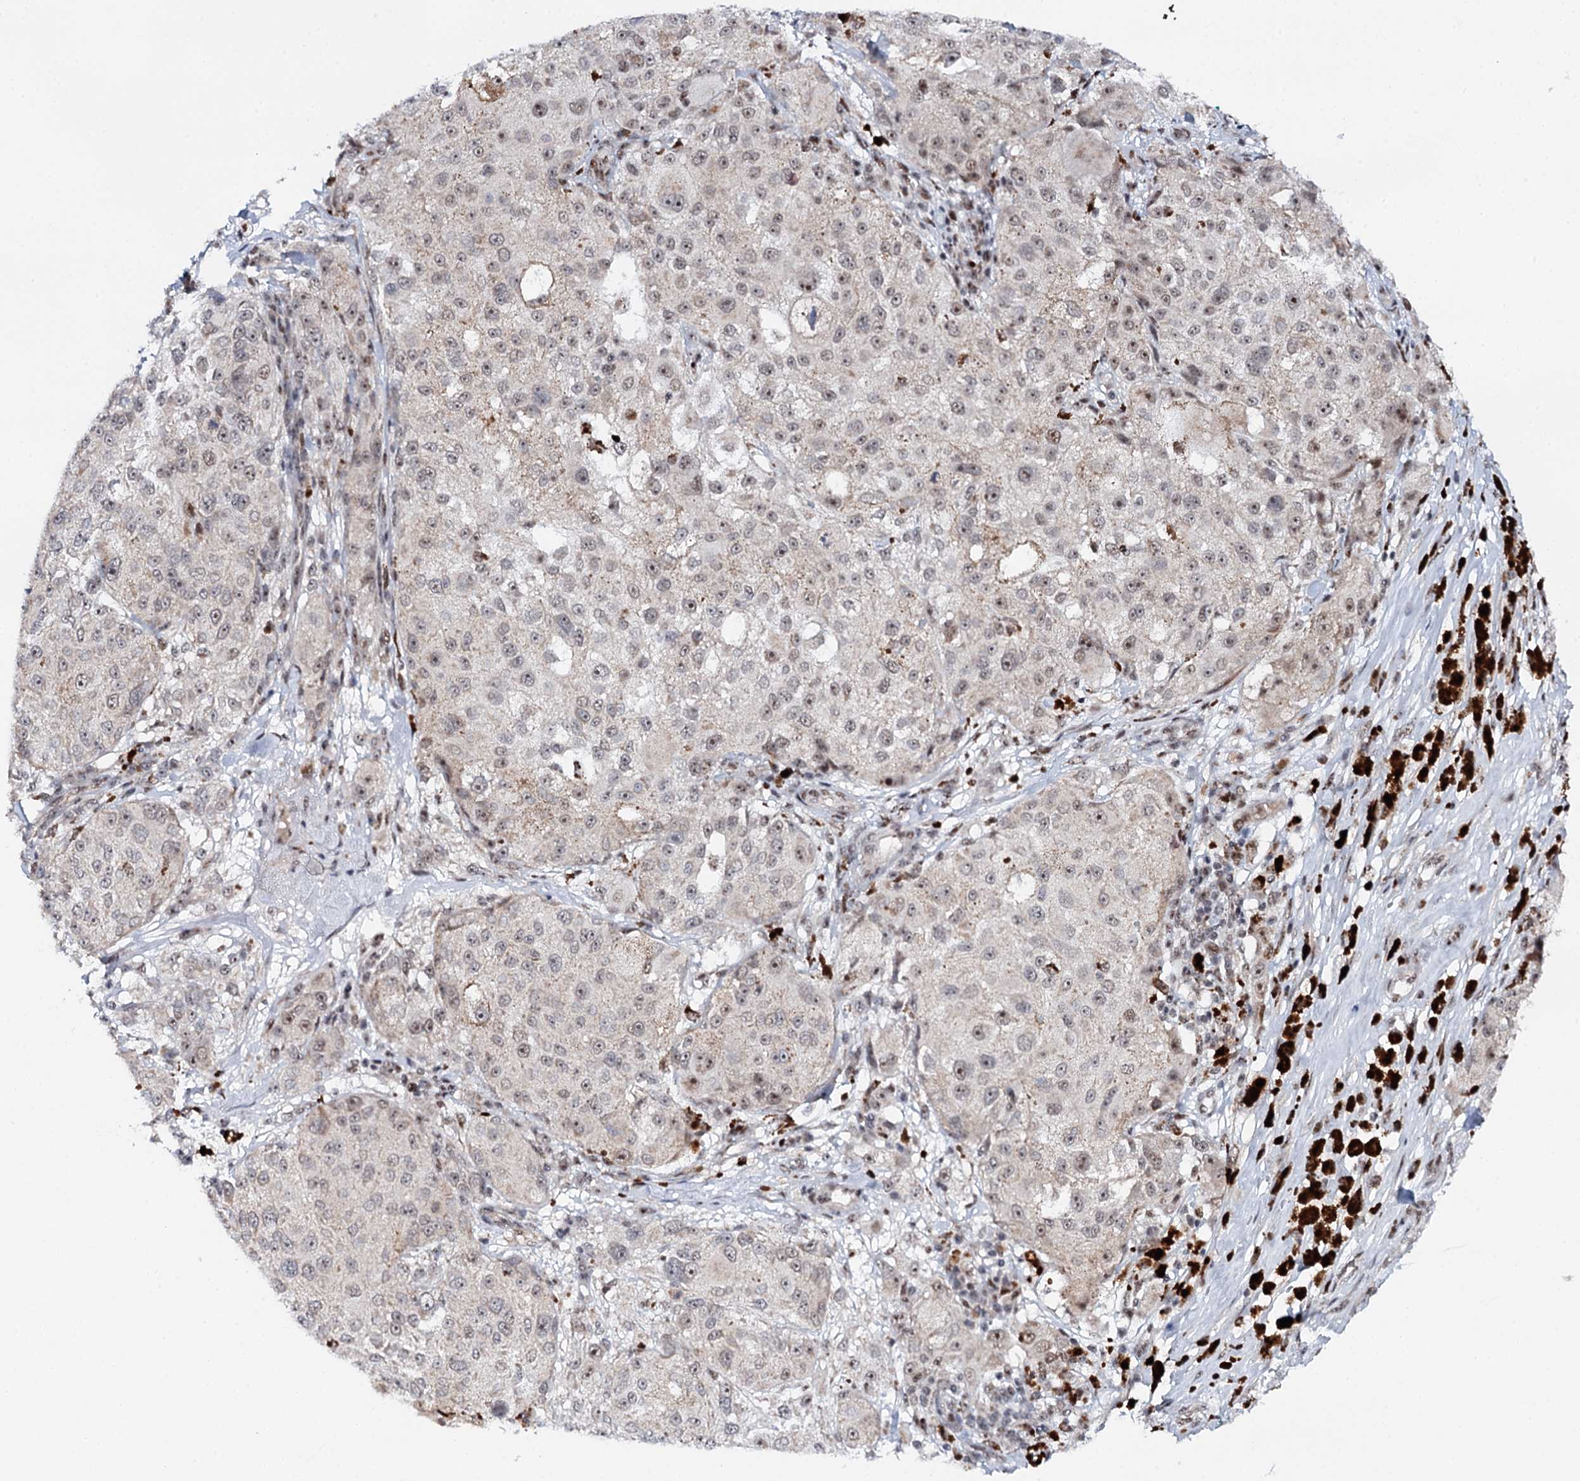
{"staining": {"intensity": "negative", "quantity": "none", "location": "none"}, "tissue": "melanoma", "cell_type": "Tumor cells", "image_type": "cancer", "snomed": [{"axis": "morphology", "description": "Necrosis, NOS"}, {"axis": "morphology", "description": "Malignant melanoma, NOS"}, {"axis": "topography", "description": "Skin"}], "caption": "Melanoma was stained to show a protein in brown. There is no significant positivity in tumor cells. Nuclei are stained in blue.", "gene": "BUD13", "patient": {"sex": "female", "age": 87}}